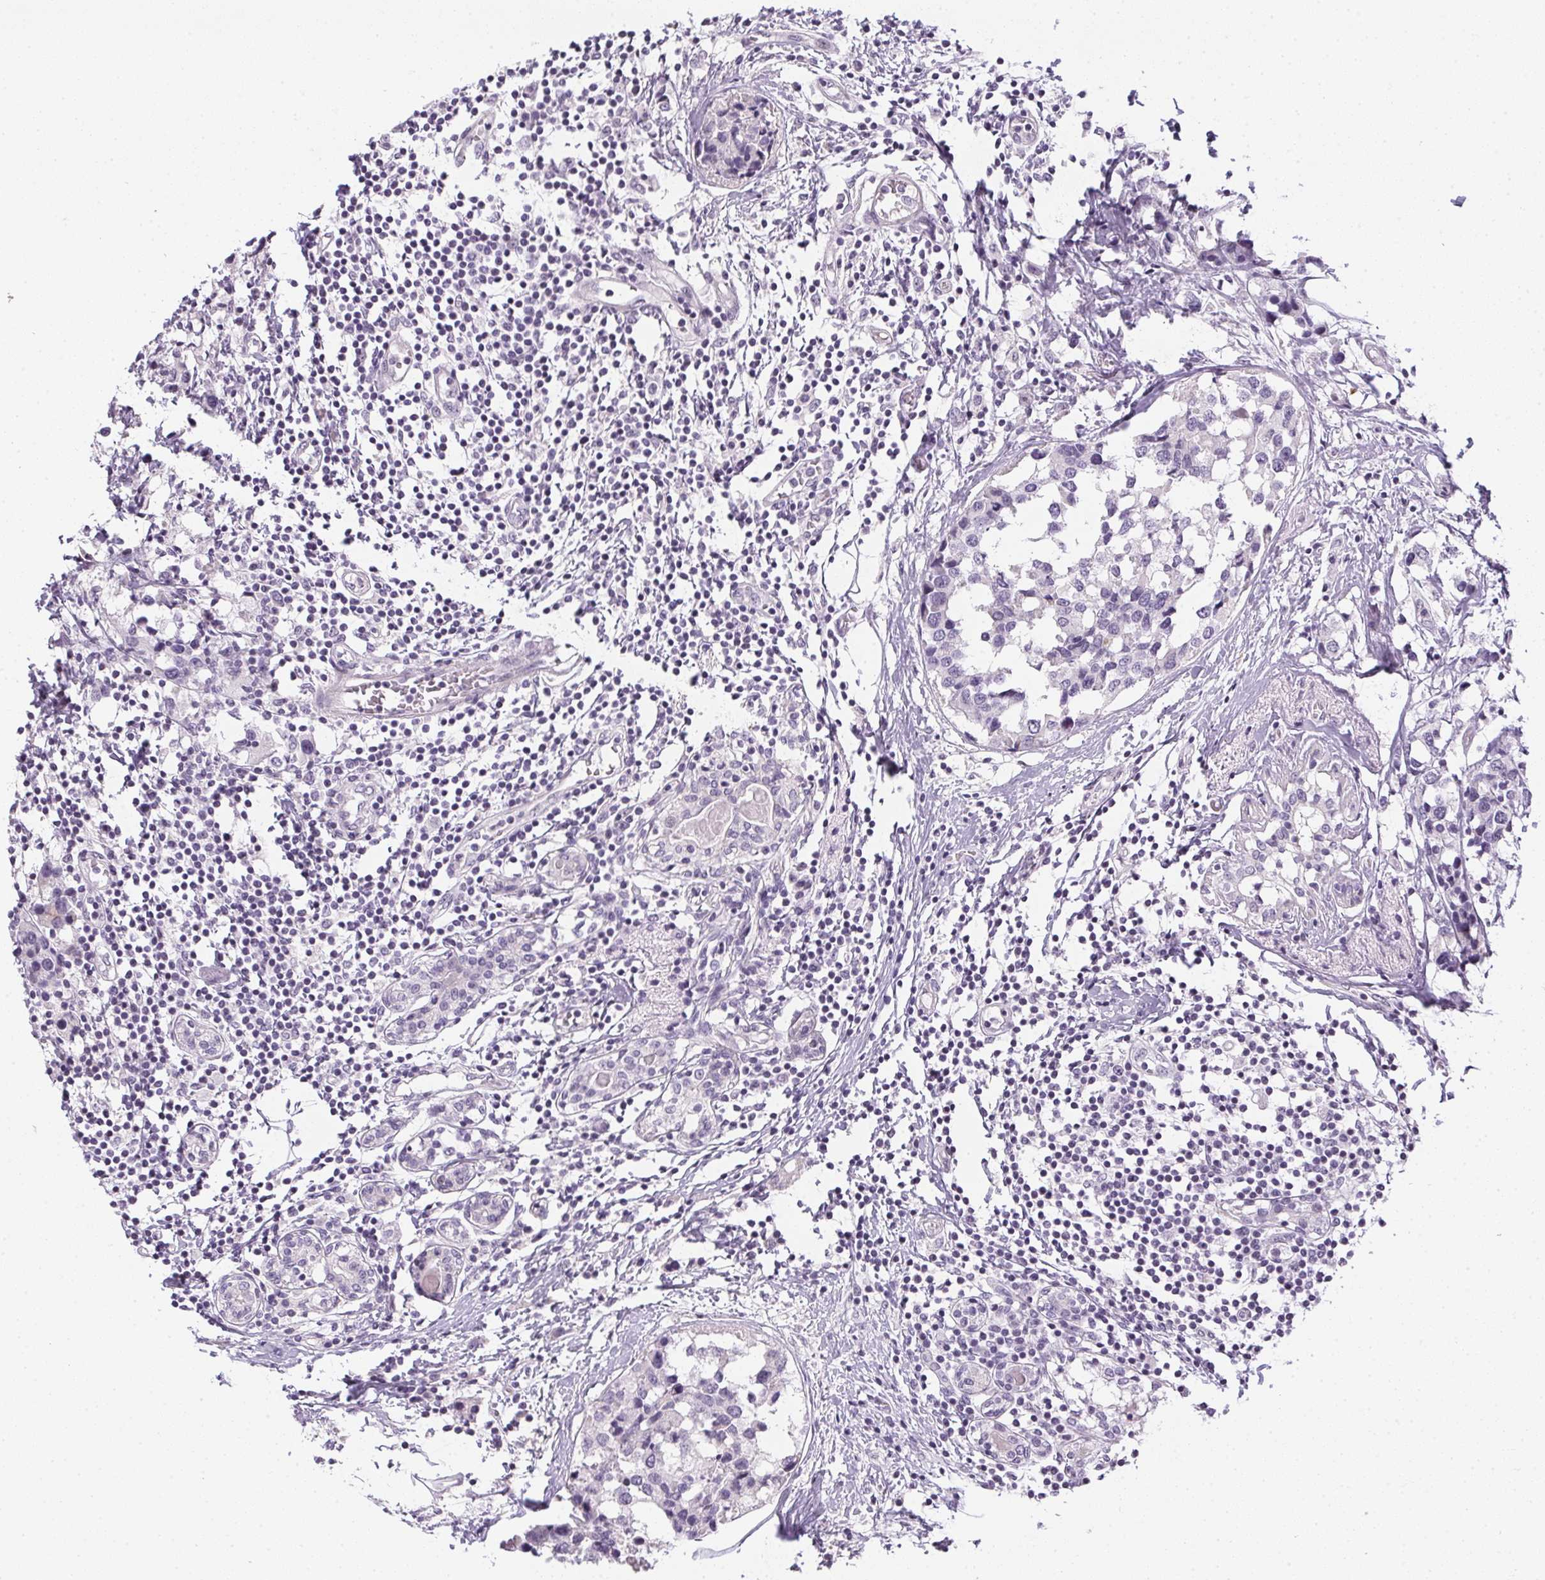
{"staining": {"intensity": "negative", "quantity": "none", "location": "none"}, "tissue": "breast cancer", "cell_type": "Tumor cells", "image_type": "cancer", "snomed": [{"axis": "morphology", "description": "Lobular carcinoma"}, {"axis": "topography", "description": "Breast"}], "caption": "There is no significant positivity in tumor cells of breast cancer.", "gene": "GSDMC", "patient": {"sex": "female", "age": 59}}